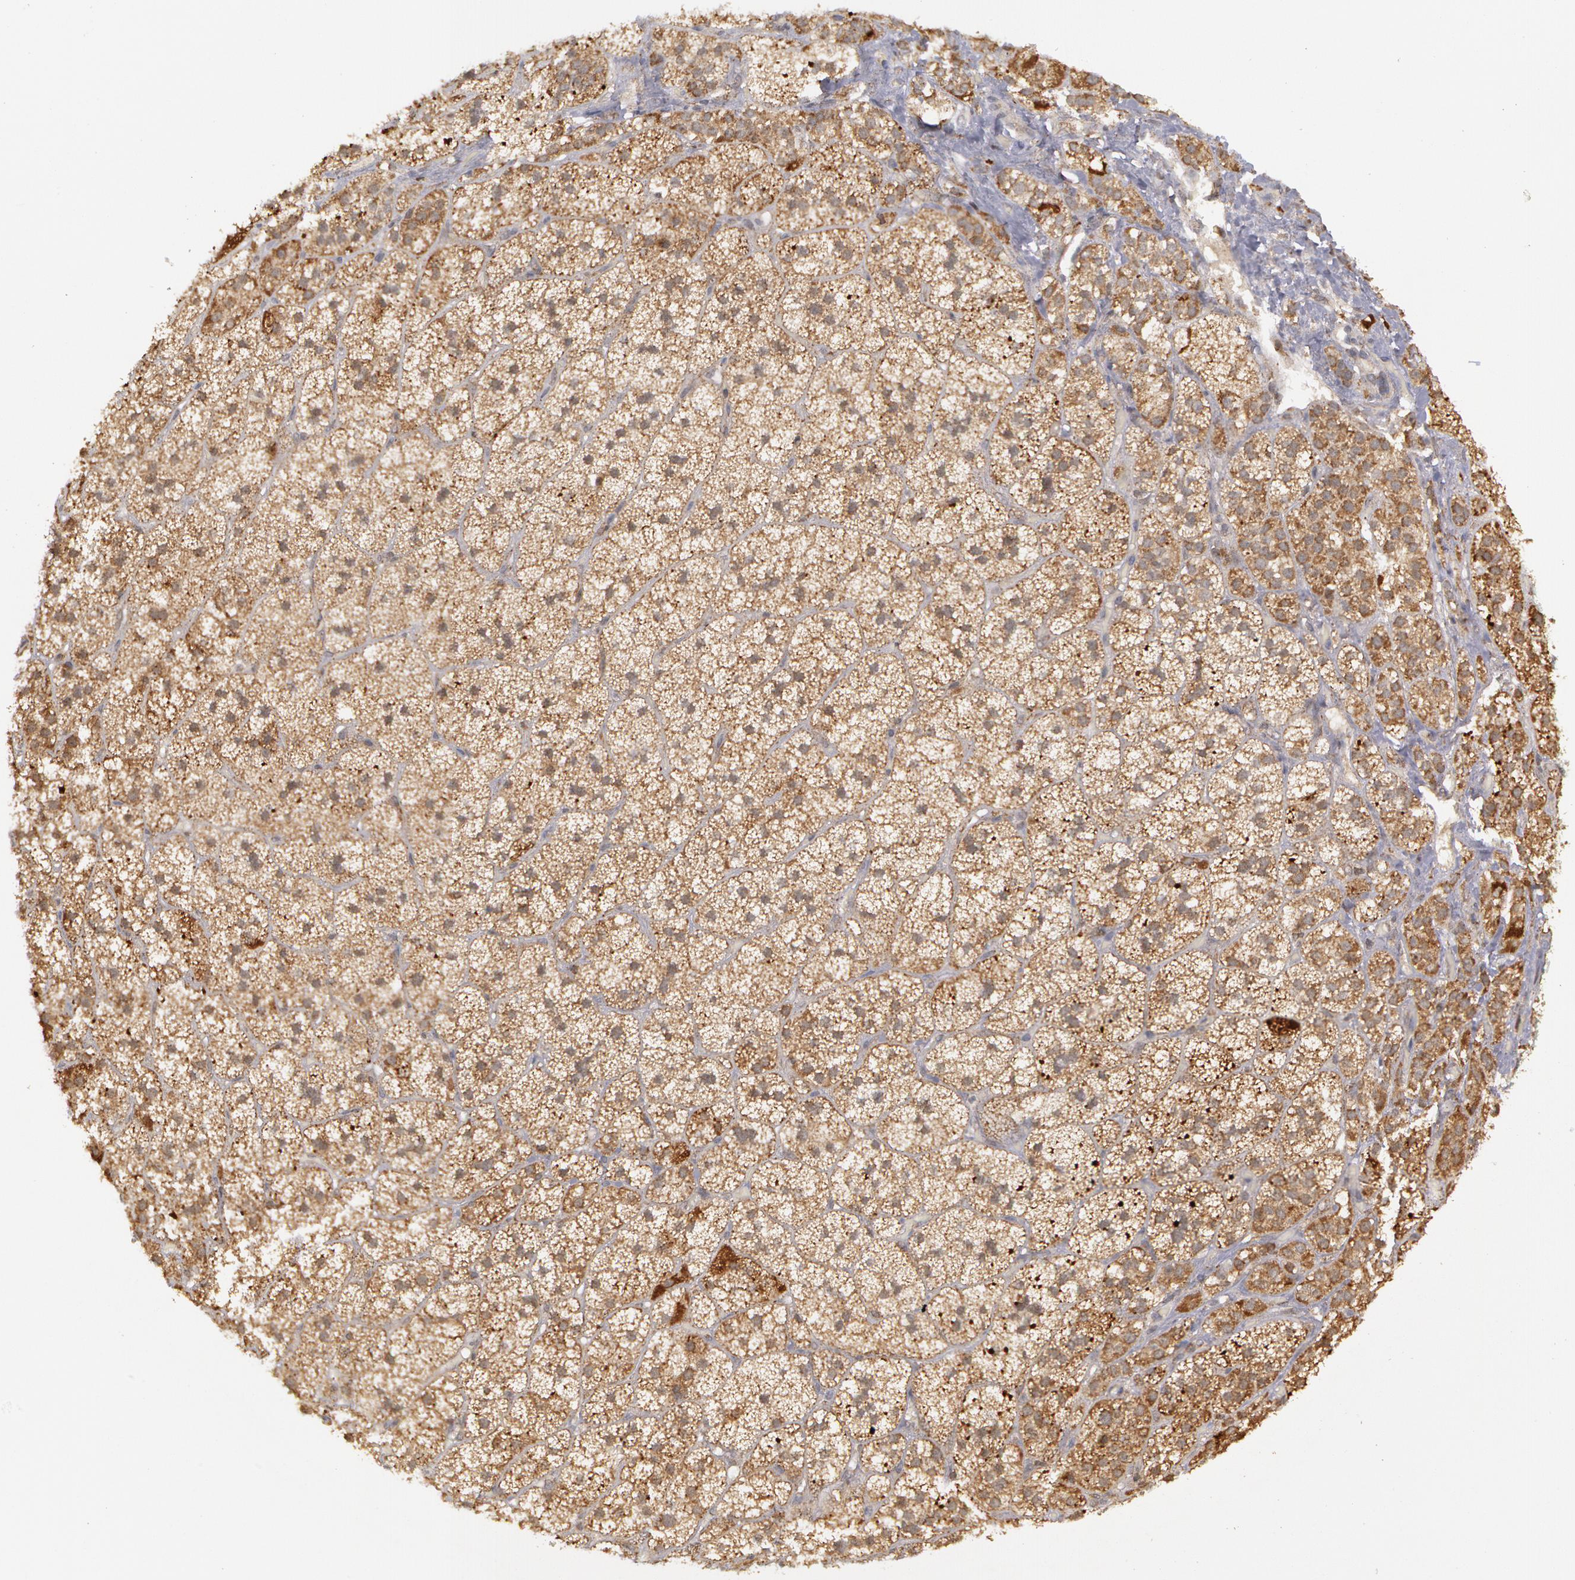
{"staining": {"intensity": "strong", "quantity": ">75%", "location": "cytoplasmic/membranous"}, "tissue": "adrenal gland", "cell_type": "Glandular cells", "image_type": "normal", "snomed": [{"axis": "morphology", "description": "Normal tissue, NOS"}, {"axis": "topography", "description": "Adrenal gland"}], "caption": "This micrograph reveals unremarkable adrenal gland stained with IHC to label a protein in brown. The cytoplasmic/membranous of glandular cells show strong positivity for the protein. Nuclei are counter-stained blue.", "gene": "GLIS1", "patient": {"sex": "male", "age": 57}}